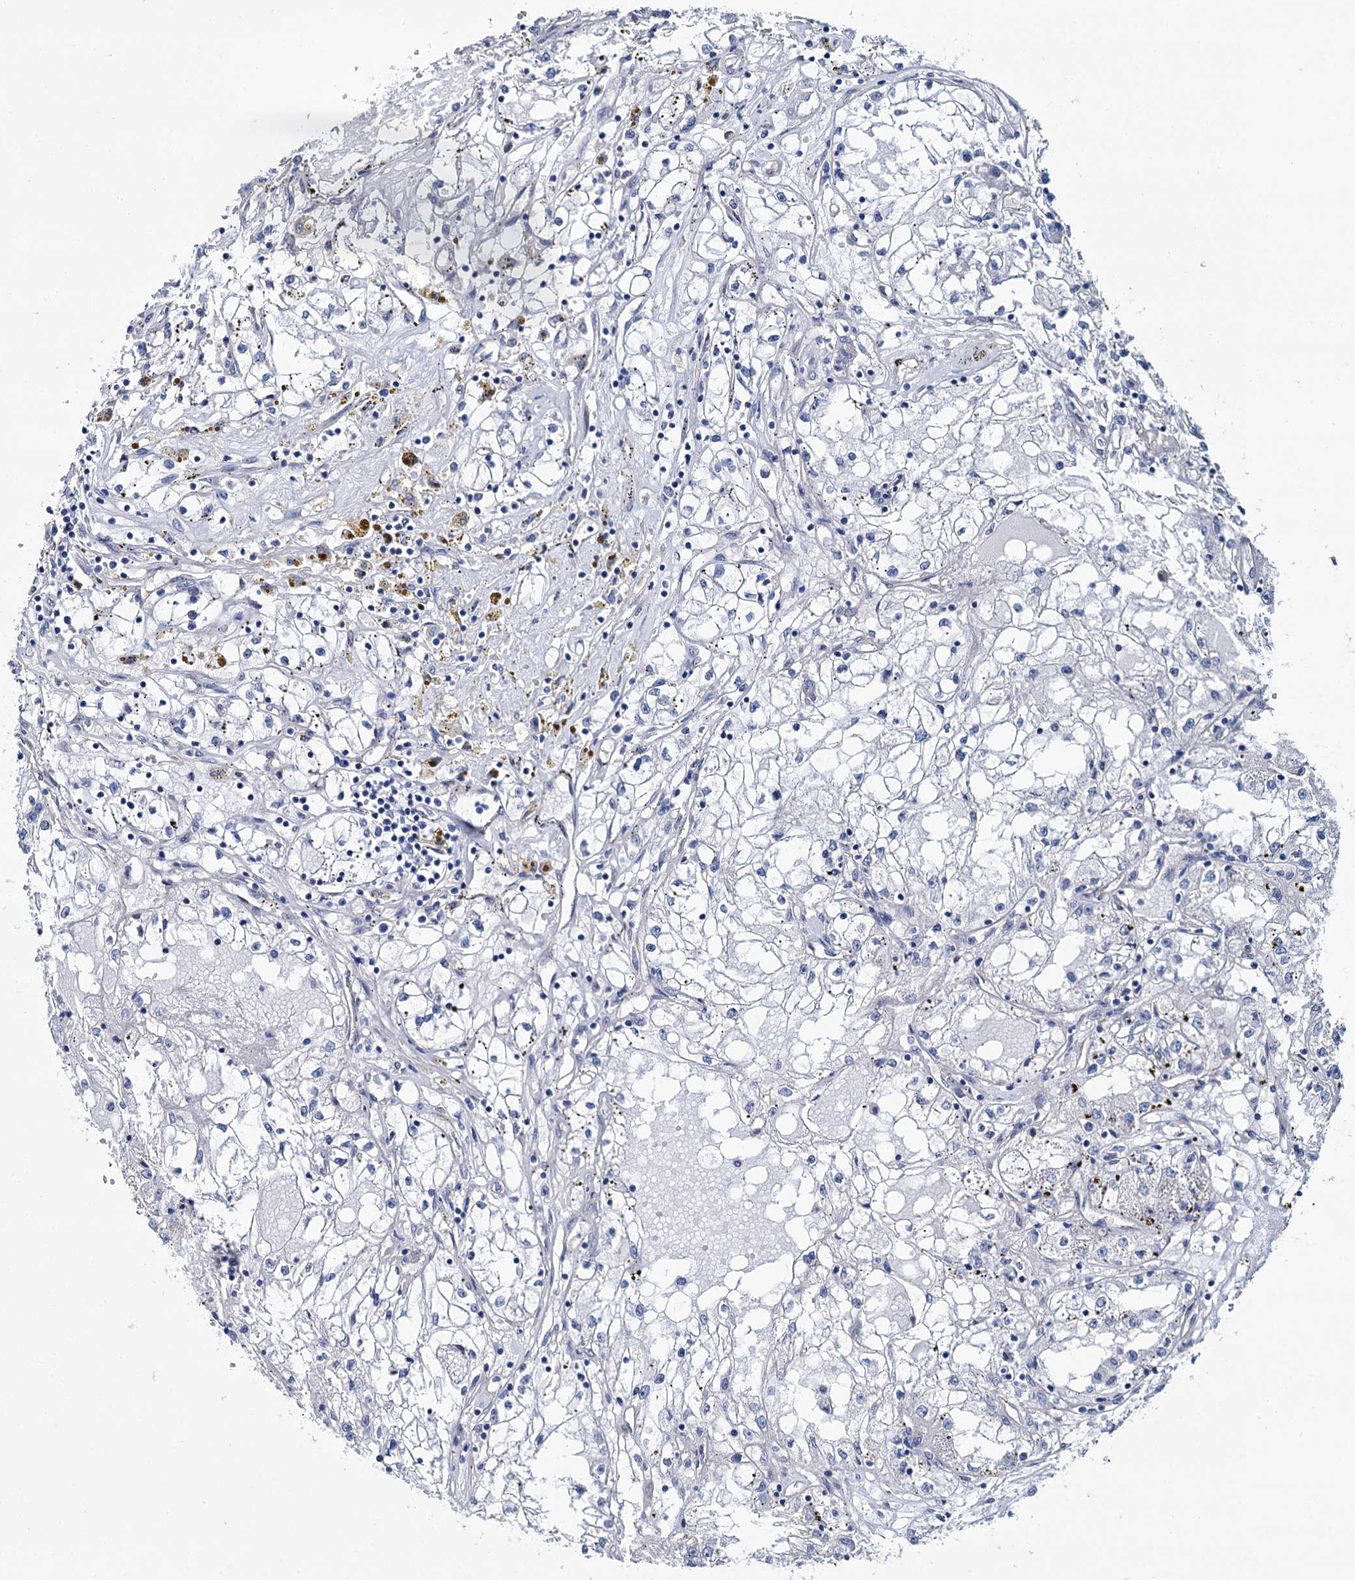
{"staining": {"intensity": "negative", "quantity": "none", "location": "none"}, "tissue": "renal cancer", "cell_type": "Tumor cells", "image_type": "cancer", "snomed": [{"axis": "morphology", "description": "Adenocarcinoma, NOS"}, {"axis": "topography", "description": "Kidney"}], "caption": "Histopathology image shows no significant protein expression in tumor cells of renal cancer (adenocarcinoma).", "gene": "STXBP1", "patient": {"sex": "male", "age": 56}}